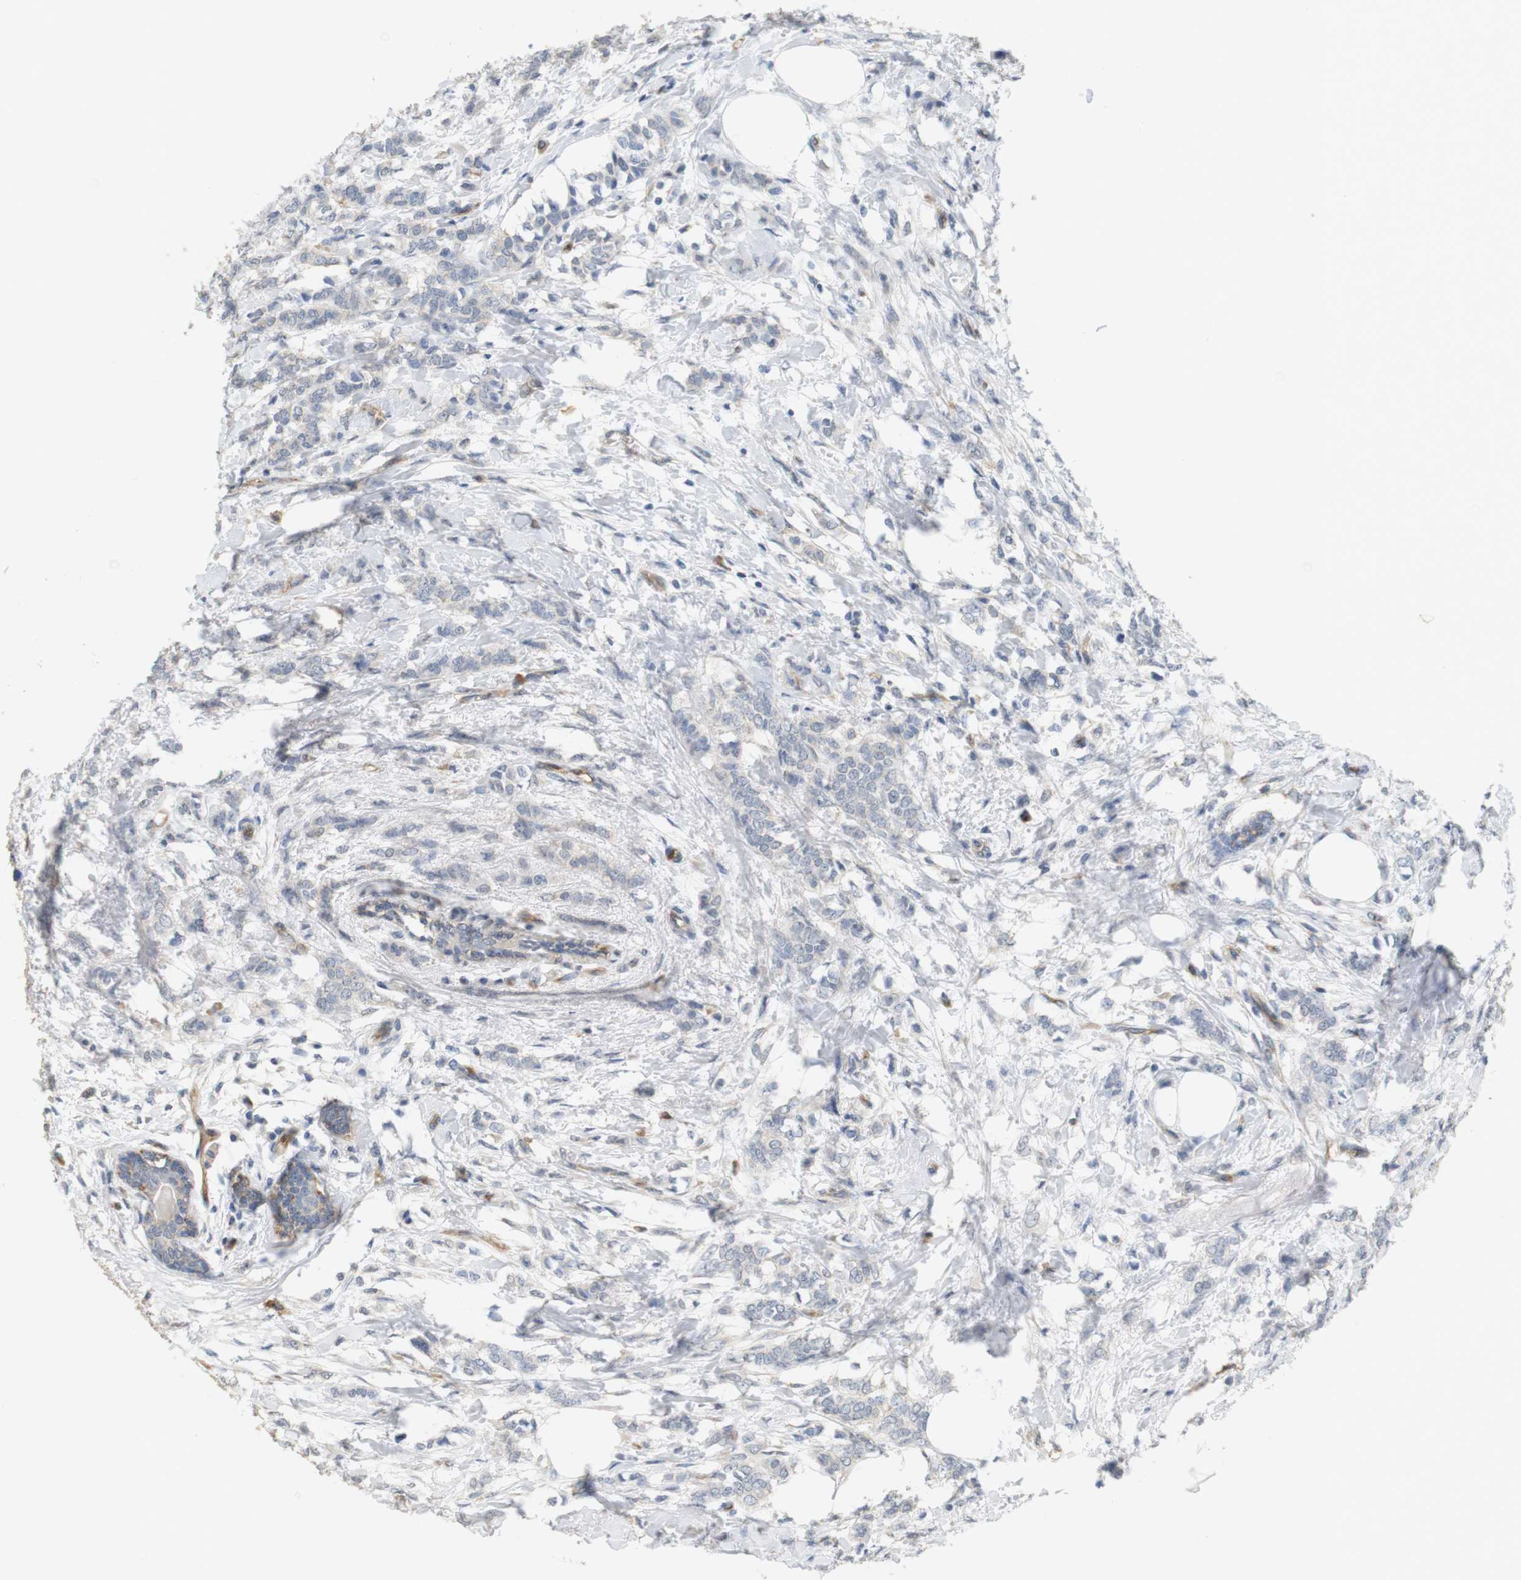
{"staining": {"intensity": "negative", "quantity": "none", "location": "none"}, "tissue": "breast cancer", "cell_type": "Tumor cells", "image_type": "cancer", "snomed": [{"axis": "morphology", "description": "Lobular carcinoma, in situ"}, {"axis": "morphology", "description": "Lobular carcinoma"}, {"axis": "topography", "description": "Breast"}], "caption": "An image of lobular carcinoma in situ (breast) stained for a protein reveals no brown staining in tumor cells.", "gene": "OSR1", "patient": {"sex": "female", "age": 41}}